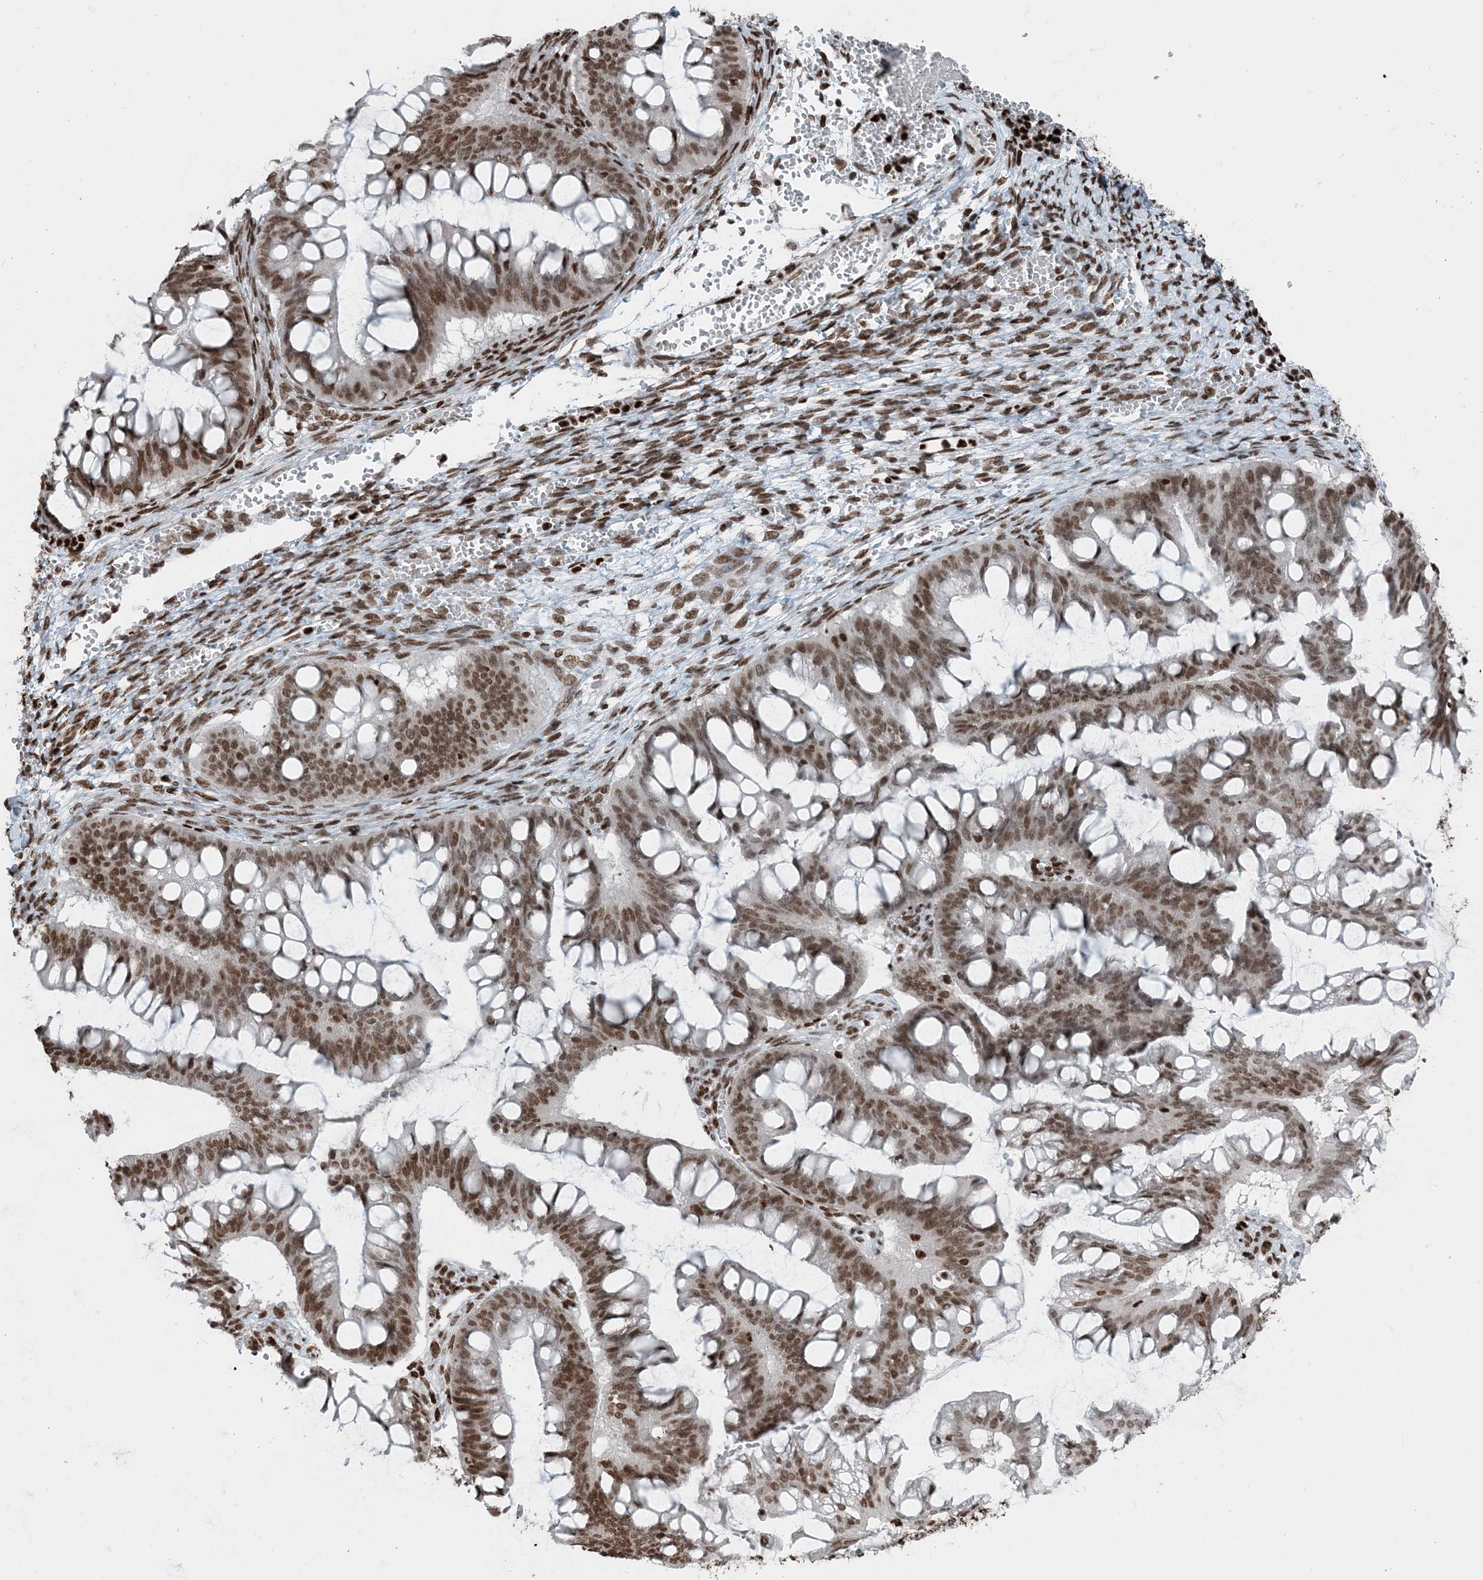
{"staining": {"intensity": "moderate", "quantity": ">75%", "location": "nuclear"}, "tissue": "ovarian cancer", "cell_type": "Tumor cells", "image_type": "cancer", "snomed": [{"axis": "morphology", "description": "Cystadenocarcinoma, mucinous, NOS"}, {"axis": "topography", "description": "Ovary"}], "caption": "A medium amount of moderate nuclear positivity is present in about >75% of tumor cells in mucinous cystadenocarcinoma (ovarian) tissue.", "gene": "H3-3B", "patient": {"sex": "female", "age": 73}}